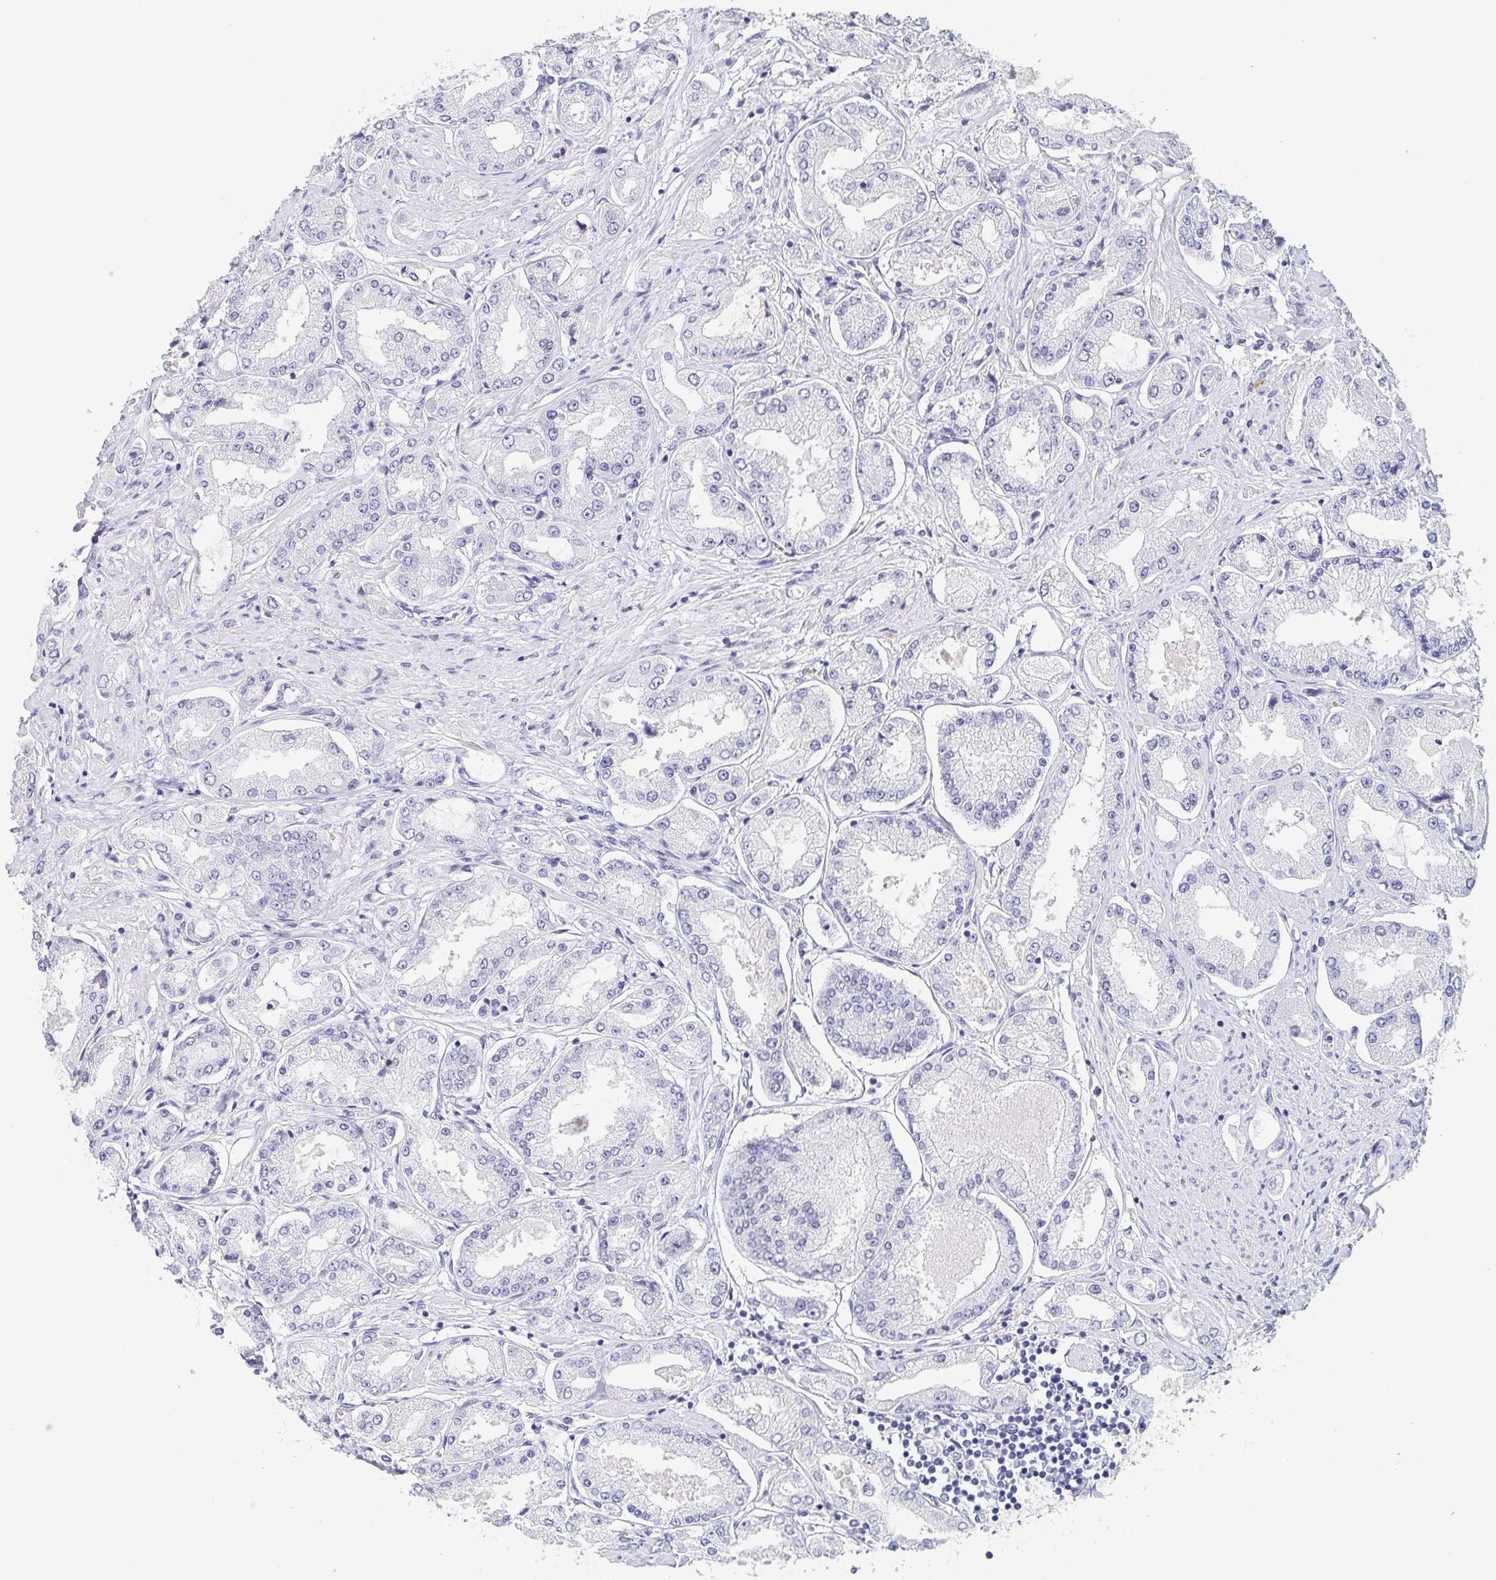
{"staining": {"intensity": "negative", "quantity": "none", "location": "none"}, "tissue": "prostate cancer", "cell_type": "Tumor cells", "image_type": "cancer", "snomed": [{"axis": "morphology", "description": "Adenocarcinoma, High grade"}, {"axis": "topography", "description": "Prostate"}], "caption": "High magnification brightfield microscopy of prostate high-grade adenocarcinoma stained with DAB (brown) and counterstained with hematoxylin (blue): tumor cells show no significant expression.", "gene": "ITLN1", "patient": {"sex": "male", "age": 69}}